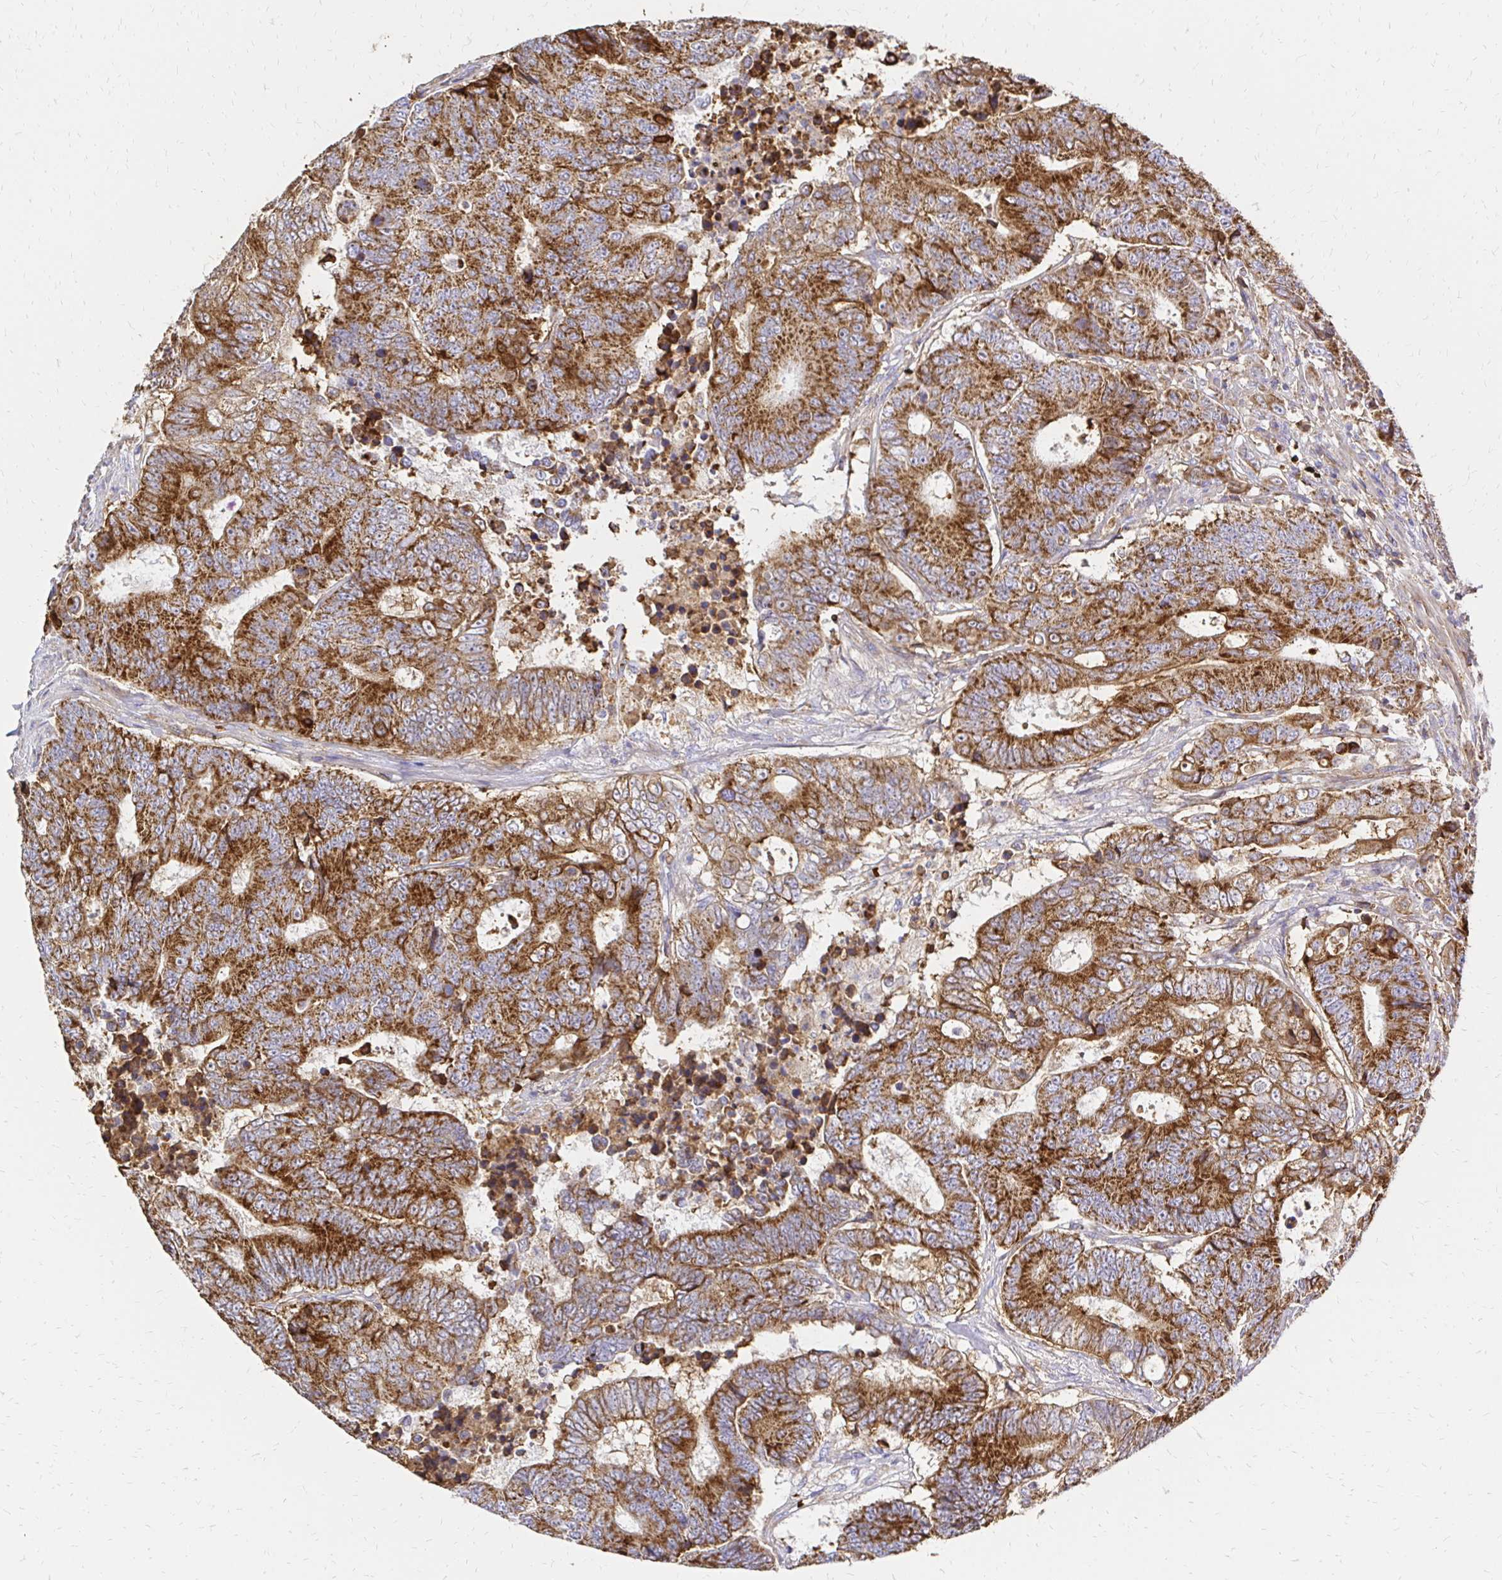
{"staining": {"intensity": "strong", "quantity": ">75%", "location": "cytoplasmic/membranous"}, "tissue": "colorectal cancer", "cell_type": "Tumor cells", "image_type": "cancer", "snomed": [{"axis": "morphology", "description": "Adenocarcinoma, NOS"}, {"axis": "topography", "description": "Colon"}], "caption": "Approximately >75% of tumor cells in human adenocarcinoma (colorectal) display strong cytoplasmic/membranous protein staining as visualized by brown immunohistochemical staining.", "gene": "MRPL13", "patient": {"sex": "female", "age": 48}}